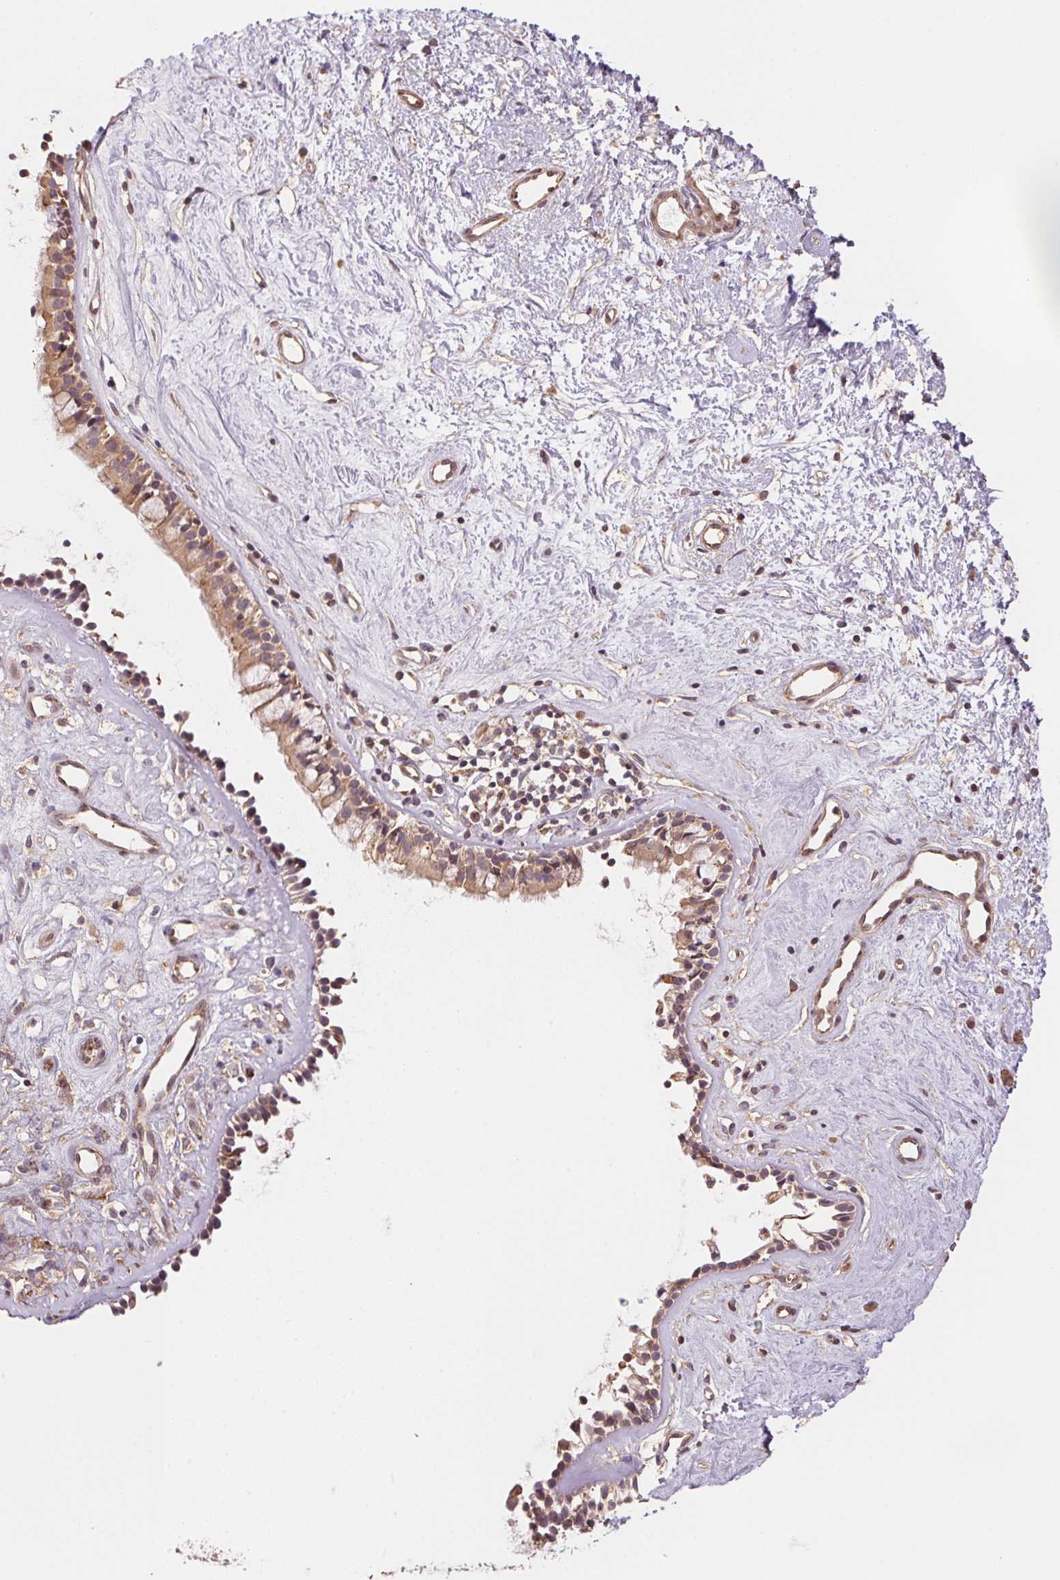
{"staining": {"intensity": "weak", "quantity": ">75%", "location": "cytoplasmic/membranous"}, "tissue": "nasopharynx", "cell_type": "Respiratory epithelial cells", "image_type": "normal", "snomed": [{"axis": "morphology", "description": "Normal tissue, NOS"}, {"axis": "topography", "description": "Nasopharynx"}], "caption": "Normal nasopharynx displays weak cytoplasmic/membranous expression in about >75% of respiratory epithelial cells.", "gene": "C6orf163", "patient": {"sex": "female", "age": 52}}